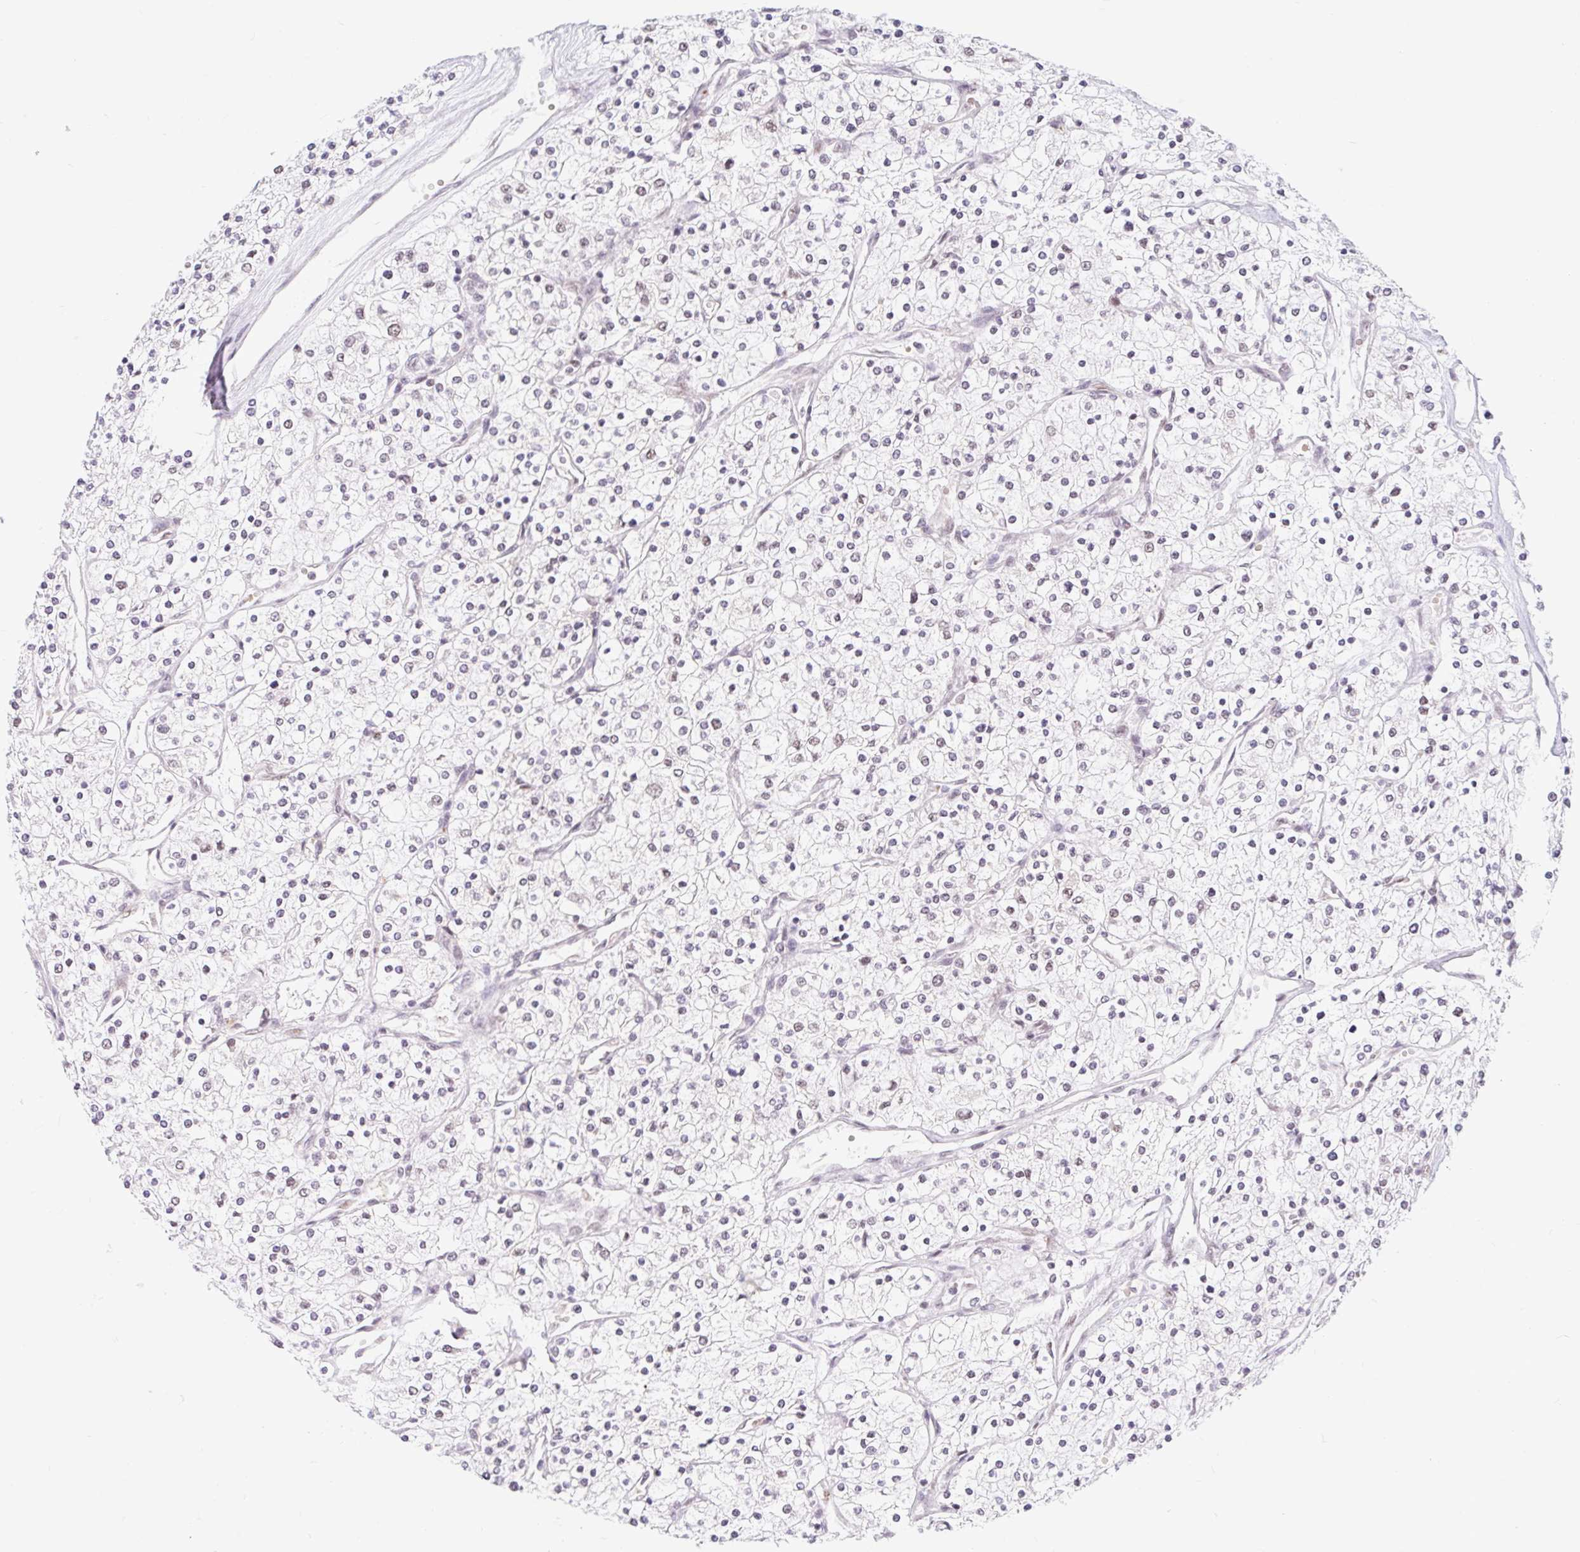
{"staining": {"intensity": "negative", "quantity": "none", "location": "none"}, "tissue": "renal cancer", "cell_type": "Tumor cells", "image_type": "cancer", "snomed": [{"axis": "morphology", "description": "Adenocarcinoma, NOS"}, {"axis": "topography", "description": "Kidney"}], "caption": "Renal cancer was stained to show a protein in brown. There is no significant expression in tumor cells. Nuclei are stained in blue.", "gene": "SRSF10", "patient": {"sex": "male", "age": 80}}